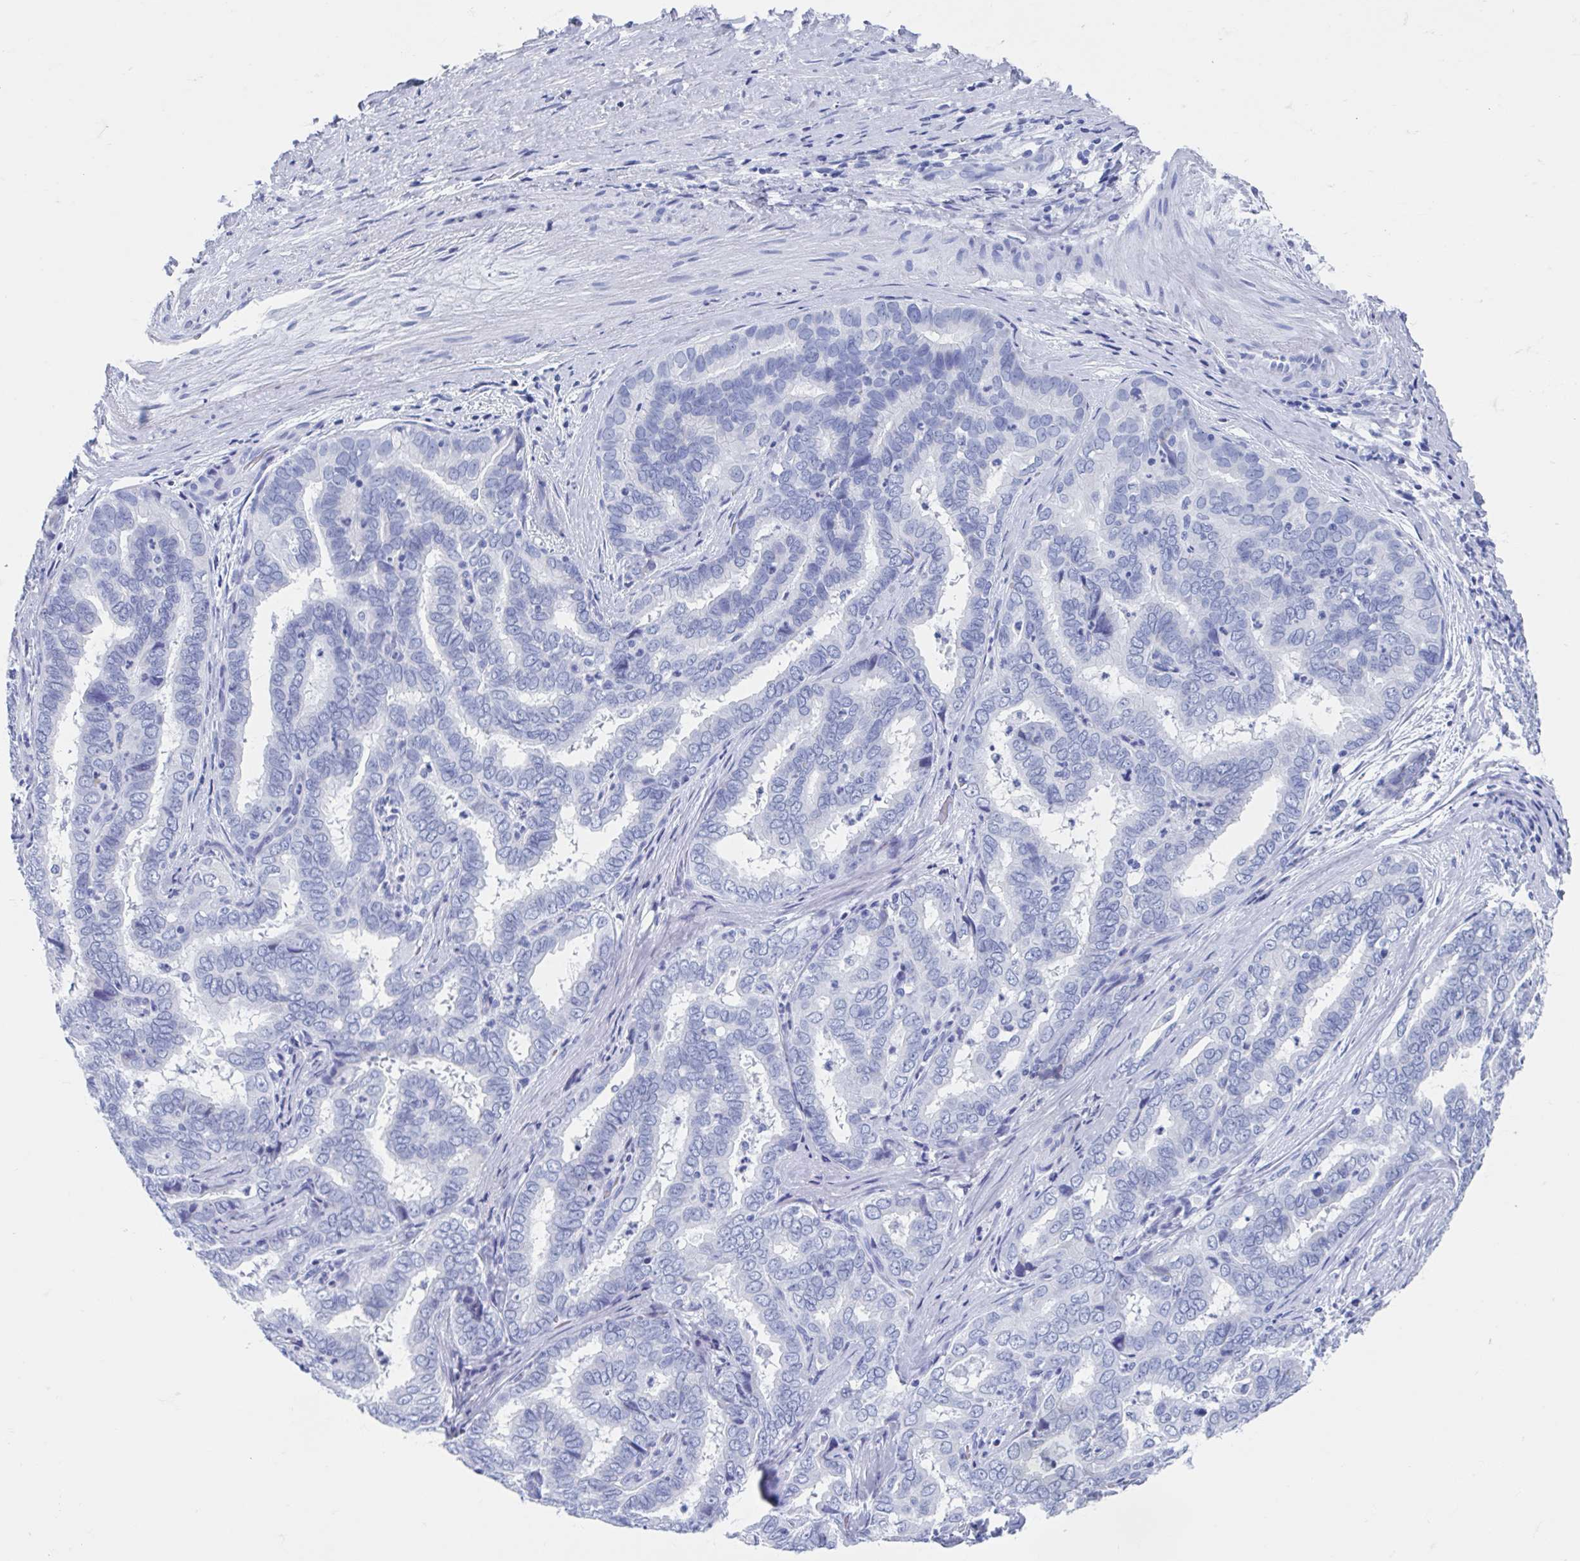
{"staining": {"intensity": "negative", "quantity": "none", "location": "none"}, "tissue": "liver cancer", "cell_type": "Tumor cells", "image_type": "cancer", "snomed": [{"axis": "morphology", "description": "Cholangiocarcinoma"}, {"axis": "topography", "description": "Liver"}], "caption": "This is an immunohistochemistry histopathology image of human liver cancer. There is no positivity in tumor cells.", "gene": "C10orf53", "patient": {"sex": "female", "age": 64}}